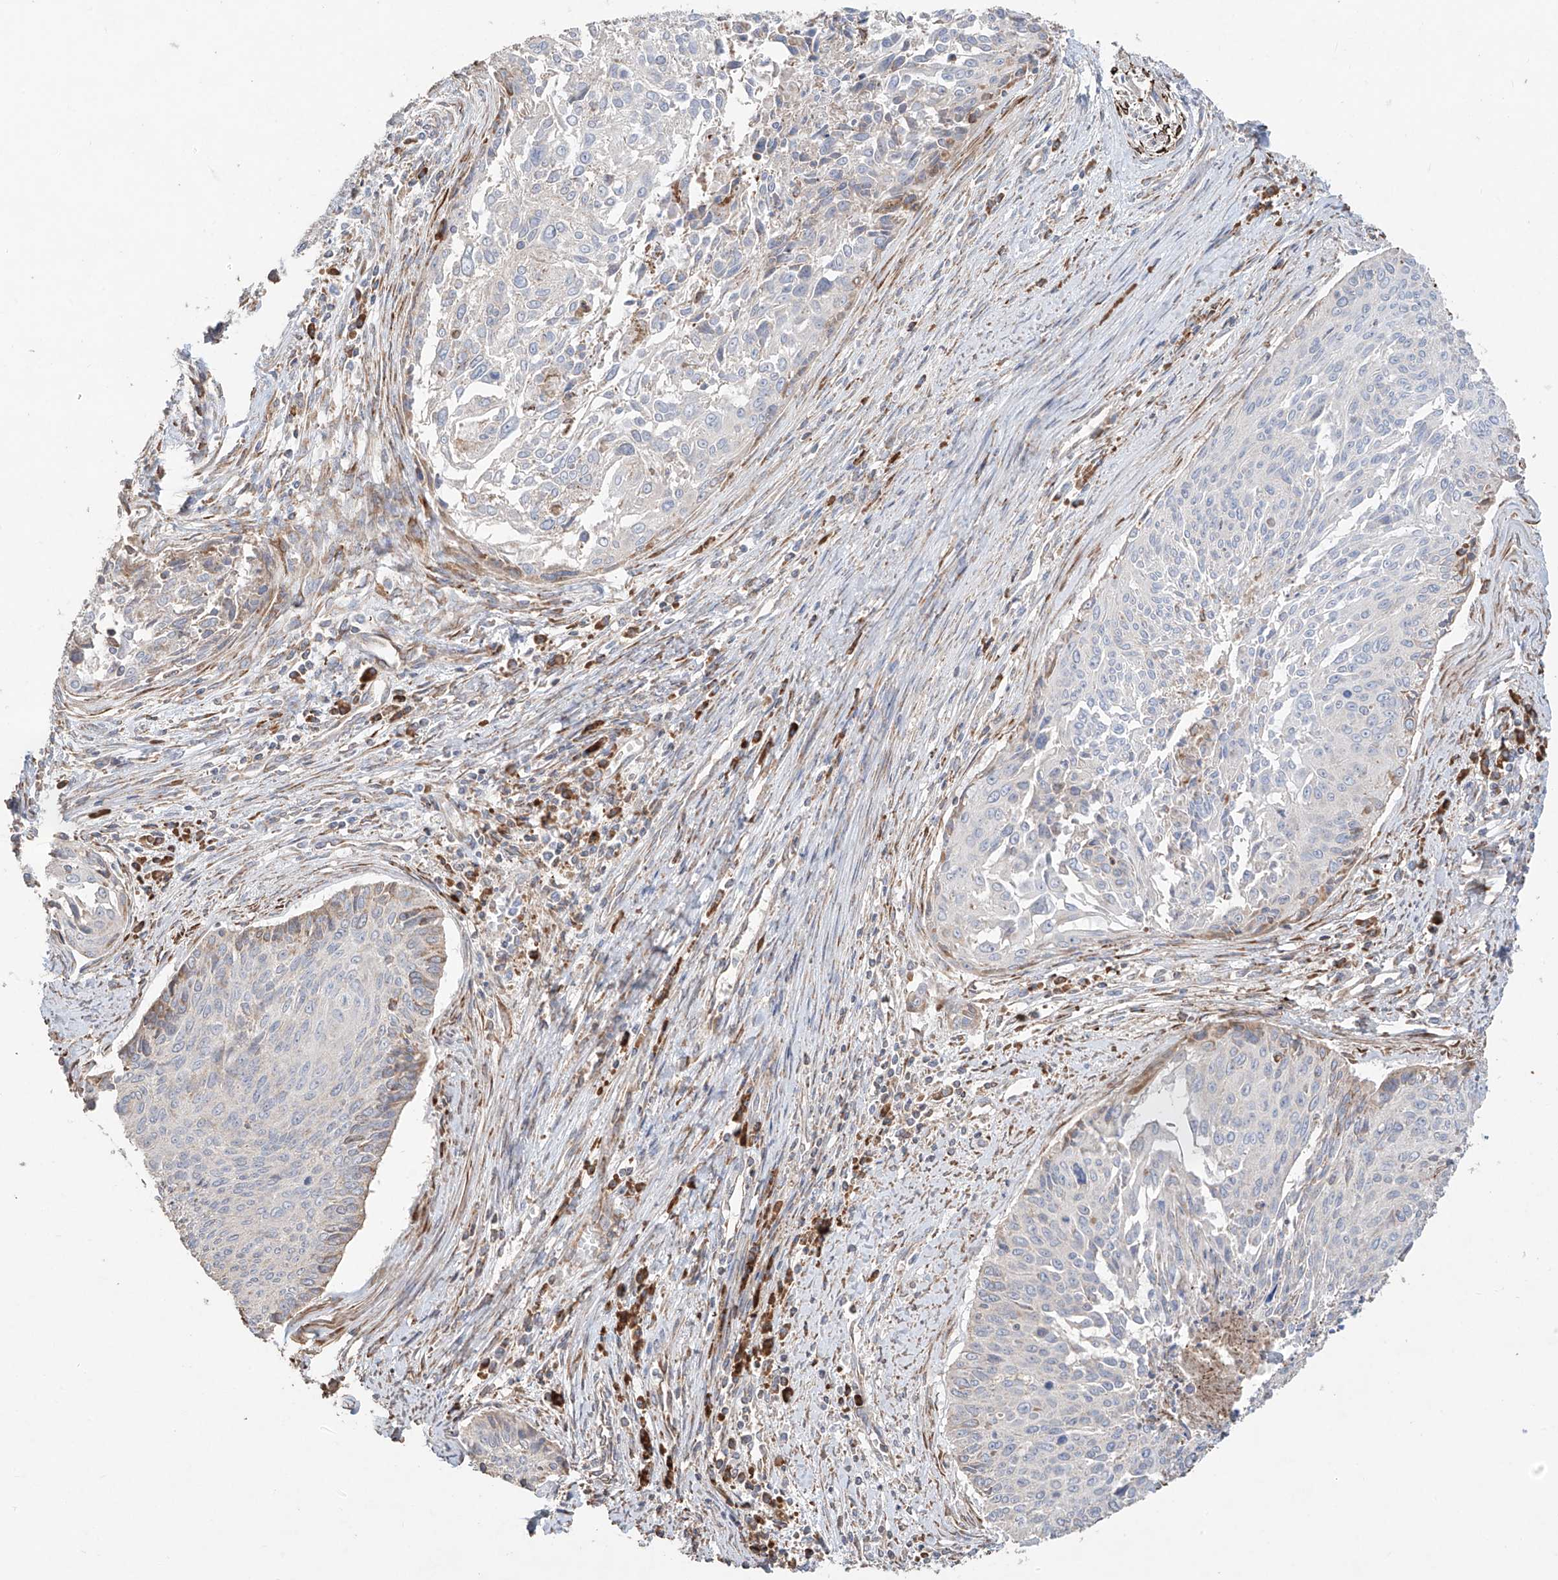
{"staining": {"intensity": "weak", "quantity": "<25%", "location": "cytoplasmic/membranous"}, "tissue": "cervical cancer", "cell_type": "Tumor cells", "image_type": "cancer", "snomed": [{"axis": "morphology", "description": "Squamous cell carcinoma, NOS"}, {"axis": "topography", "description": "Cervix"}], "caption": "Photomicrograph shows no significant protein staining in tumor cells of squamous cell carcinoma (cervical).", "gene": "COLGALT2", "patient": {"sex": "female", "age": 55}}